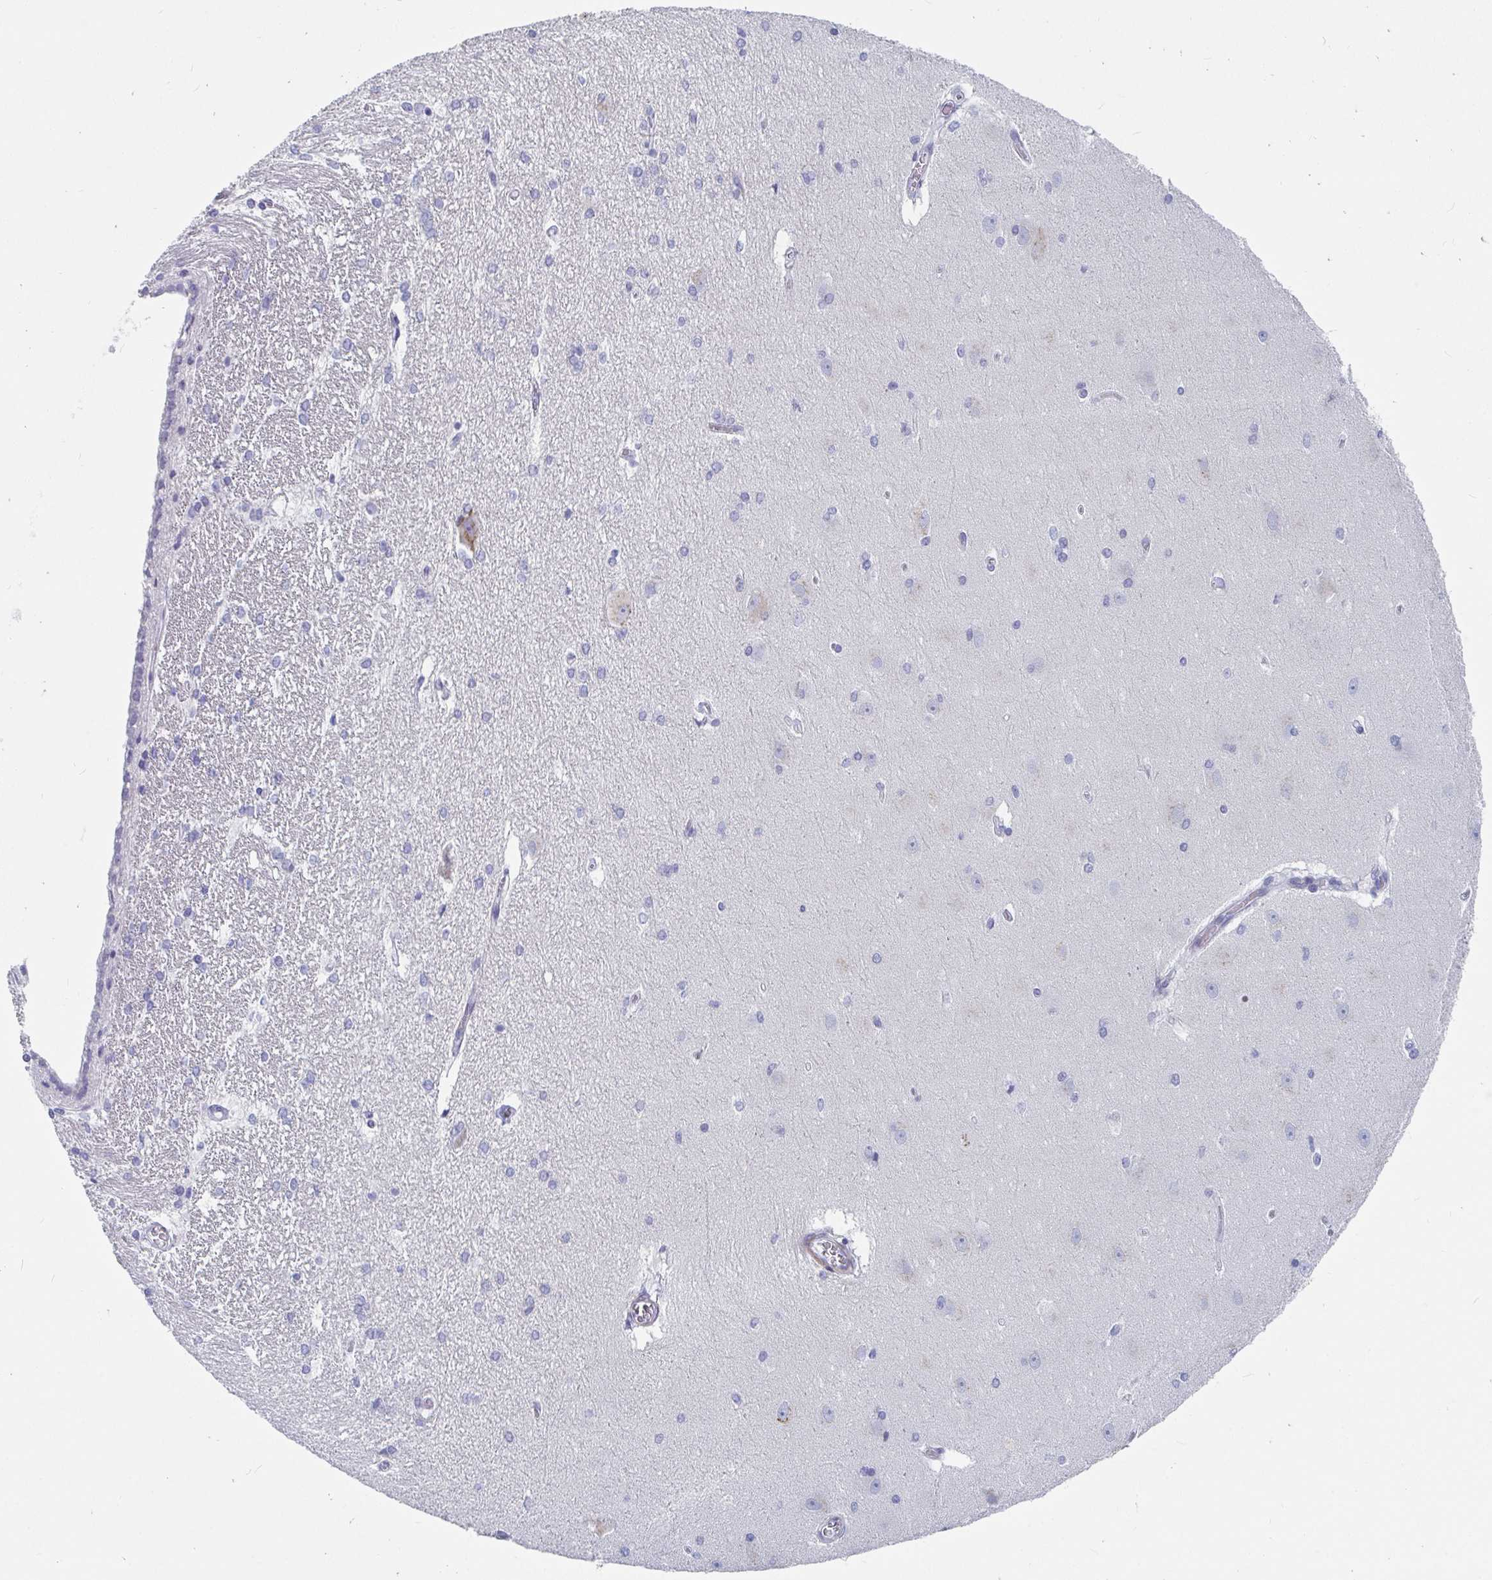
{"staining": {"intensity": "negative", "quantity": "none", "location": "none"}, "tissue": "hippocampus", "cell_type": "Glial cells", "image_type": "normal", "snomed": [{"axis": "morphology", "description": "Normal tissue, NOS"}, {"axis": "topography", "description": "Cerebral cortex"}, {"axis": "topography", "description": "Hippocampus"}], "caption": "This is a micrograph of immunohistochemistry staining of normal hippocampus, which shows no staining in glial cells. The staining was performed using DAB to visualize the protein expression in brown, while the nuclei were stained in blue with hematoxylin (Magnification: 20x).", "gene": "ZFP82", "patient": {"sex": "female", "age": 19}}